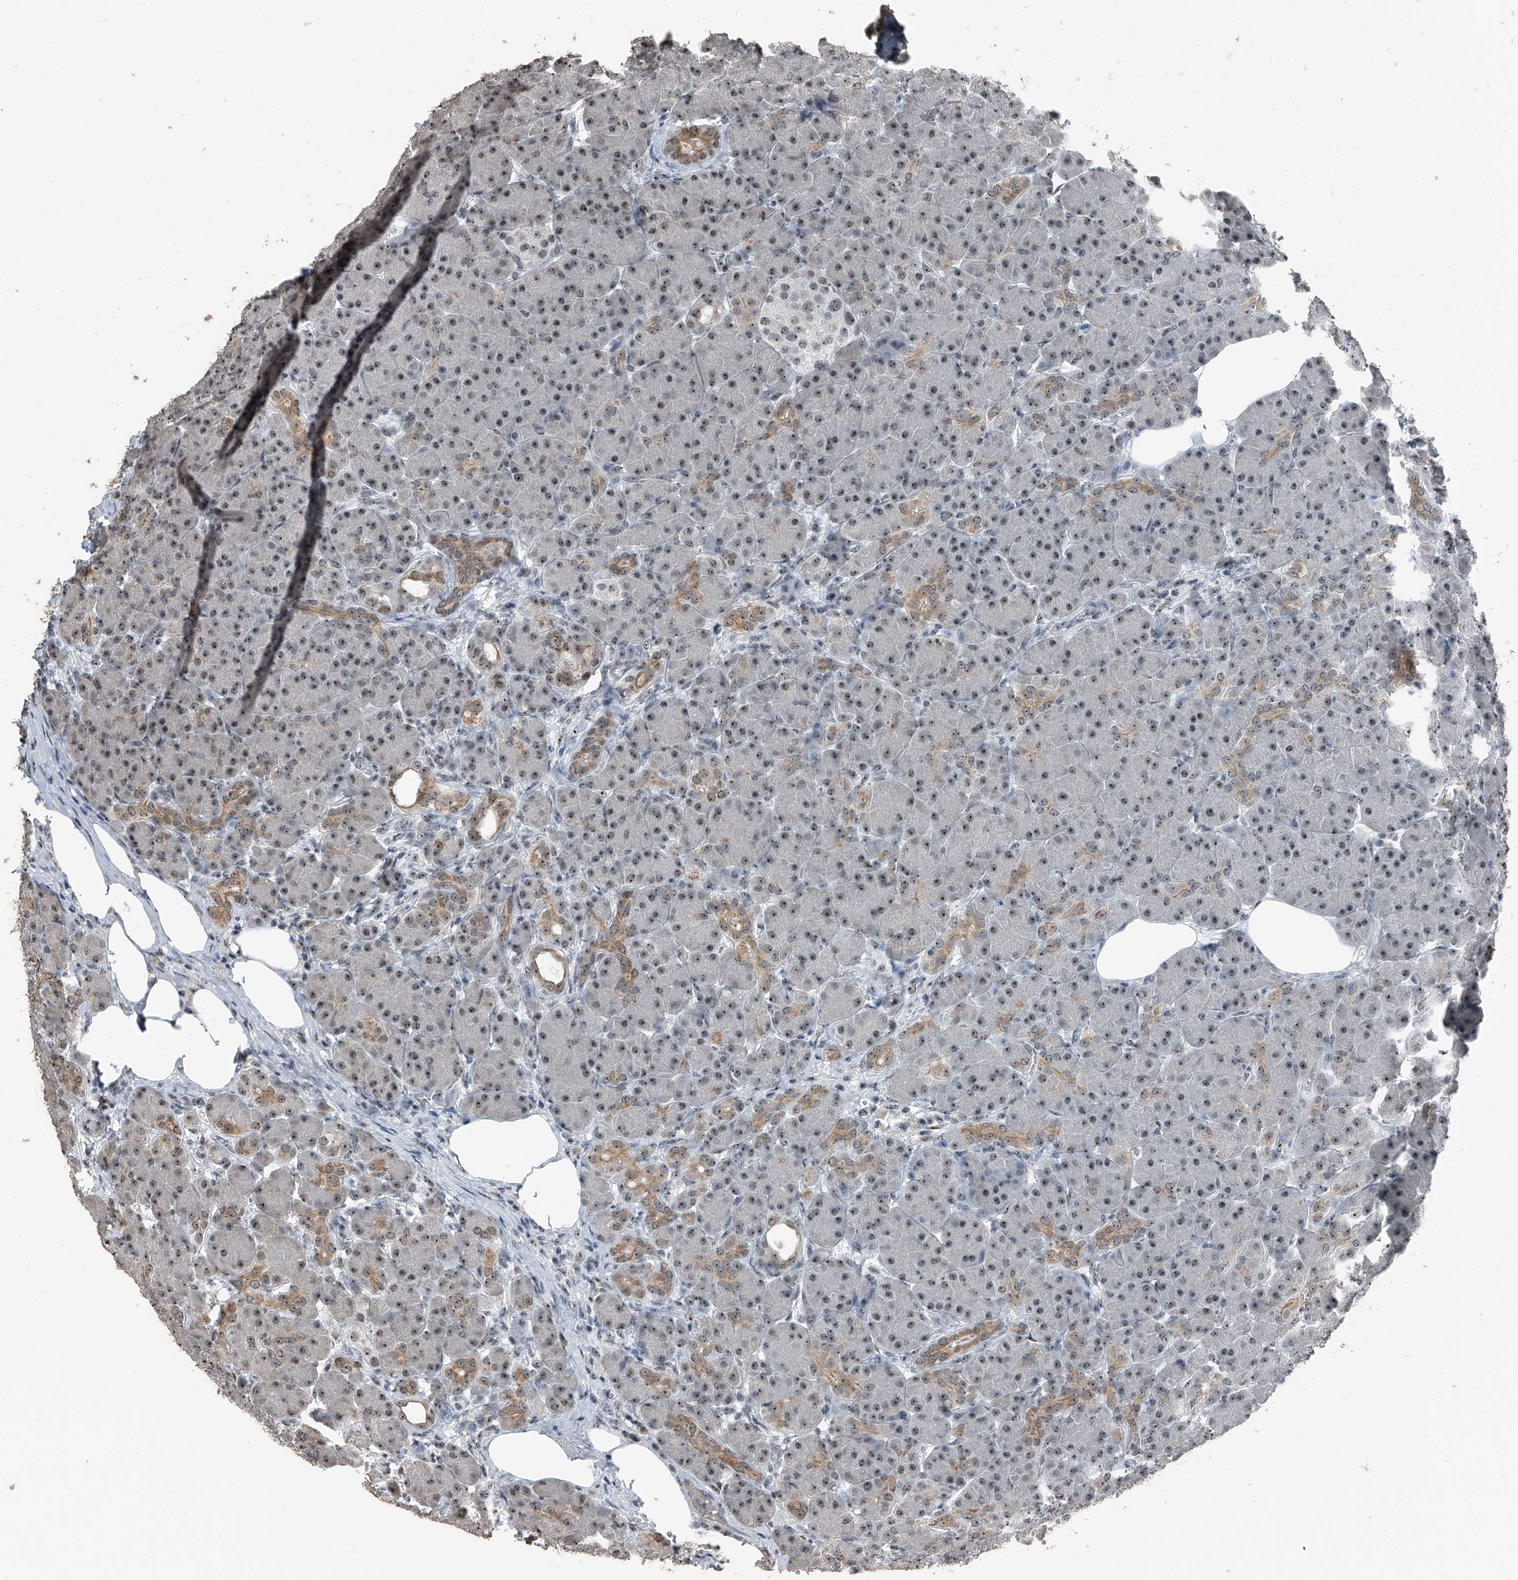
{"staining": {"intensity": "moderate", "quantity": ">75%", "location": "cytoplasmic/membranous,nuclear"}, "tissue": "pancreas", "cell_type": "Exocrine glandular cells", "image_type": "normal", "snomed": [{"axis": "morphology", "description": "Normal tissue, NOS"}, {"axis": "topography", "description": "Pancreas"}], "caption": "Protein analysis of benign pancreas displays moderate cytoplasmic/membranous,nuclear positivity in about >75% of exocrine glandular cells. (brown staining indicates protein expression, while blue staining denotes nuclei).", "gene": "TCOF1", "patient": {"sex": "male", "age": 63}}